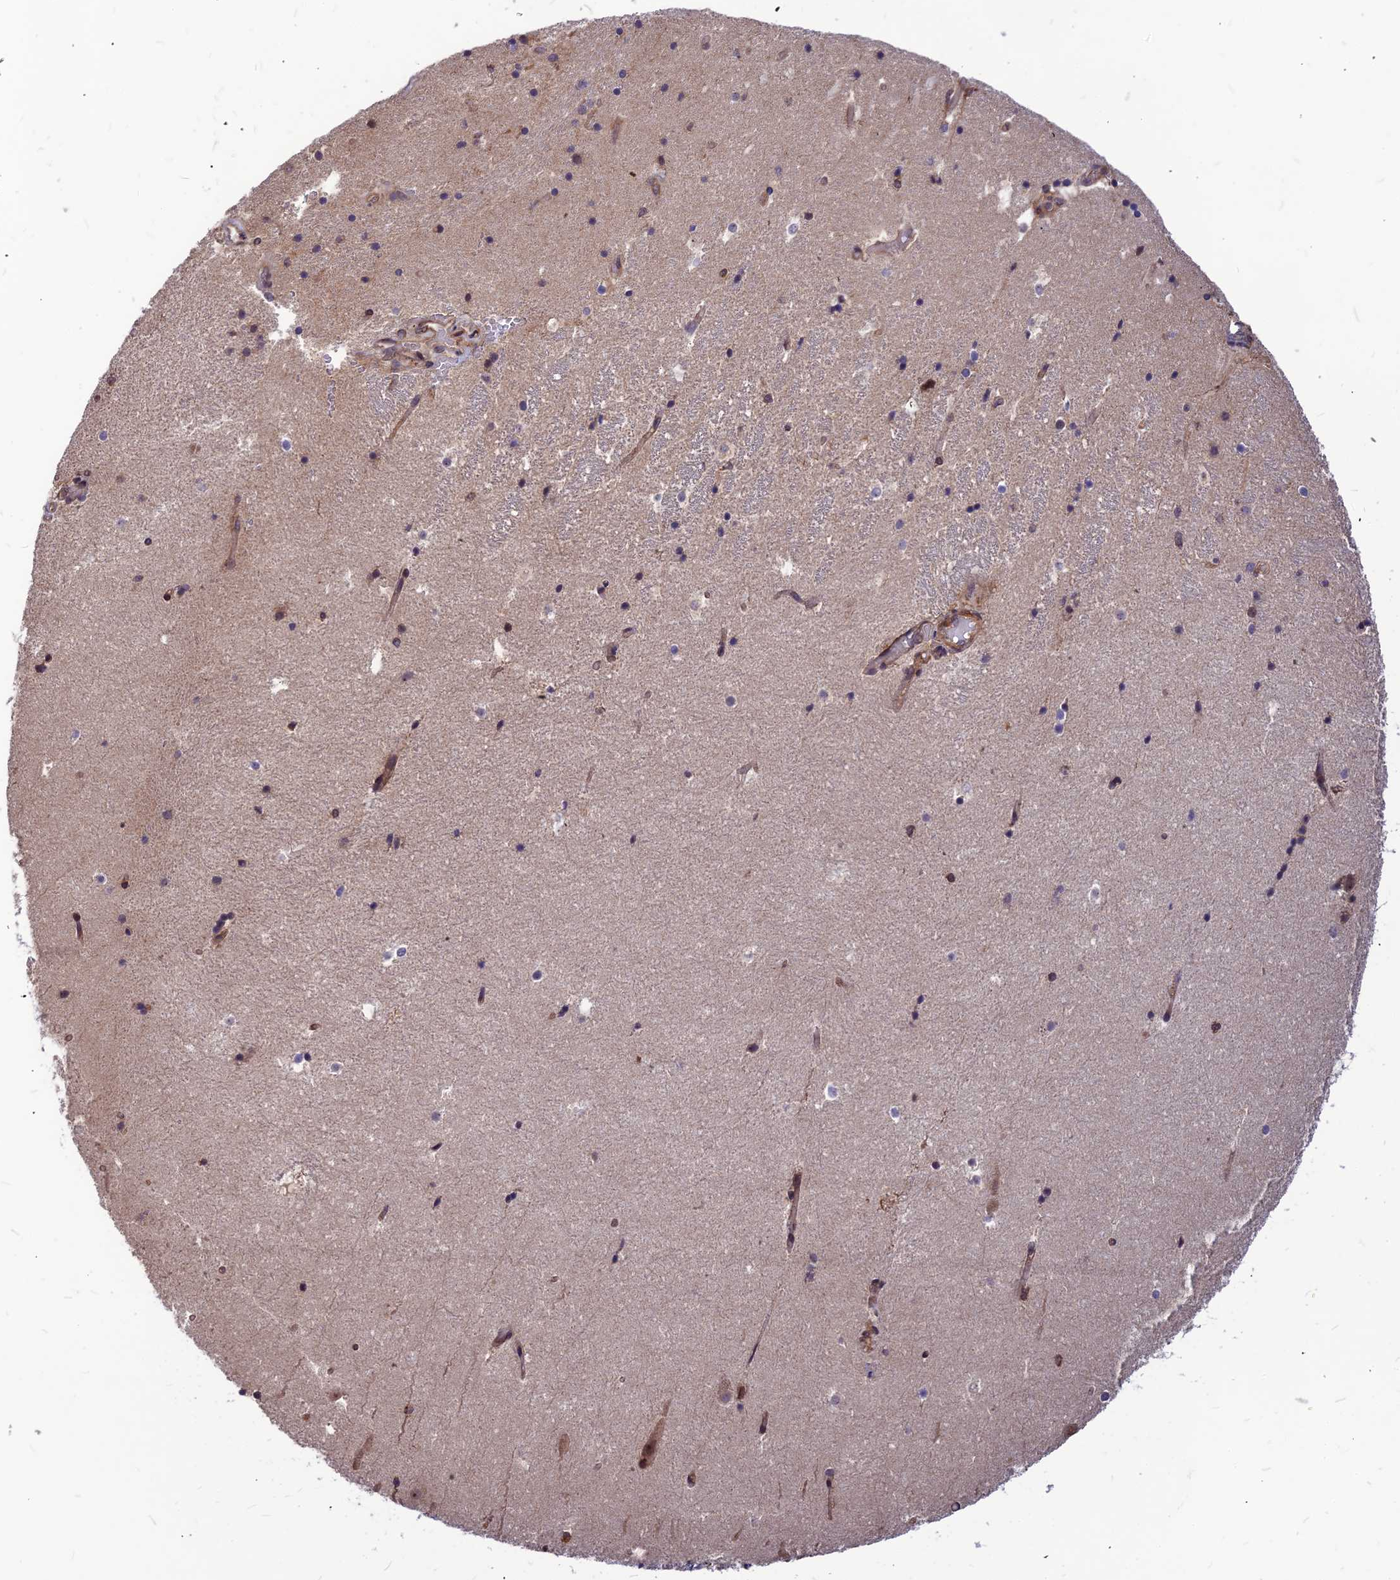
{"staining": {"intensity": "weak", "quantity": "<25%", "location": "nuclear"}, "tissue": "hippocampus", "cell_type": "Glial cells", "image_type": "normal", "snomed": [{"axis": "morphology", "description": "Normal tissue, NOS"}, {"axis": "topography", "description": "Hippocampus"}], "caption": "An image of human hippocampus is negative for staining in glial cells. (Brightfield microscopy of DAB (3,3'-diaminobenzidine) immunohistochemistry (IHC) at high magnification).", "gene": "ZNF467", "patient": {"sex": "female", "age": 52}}